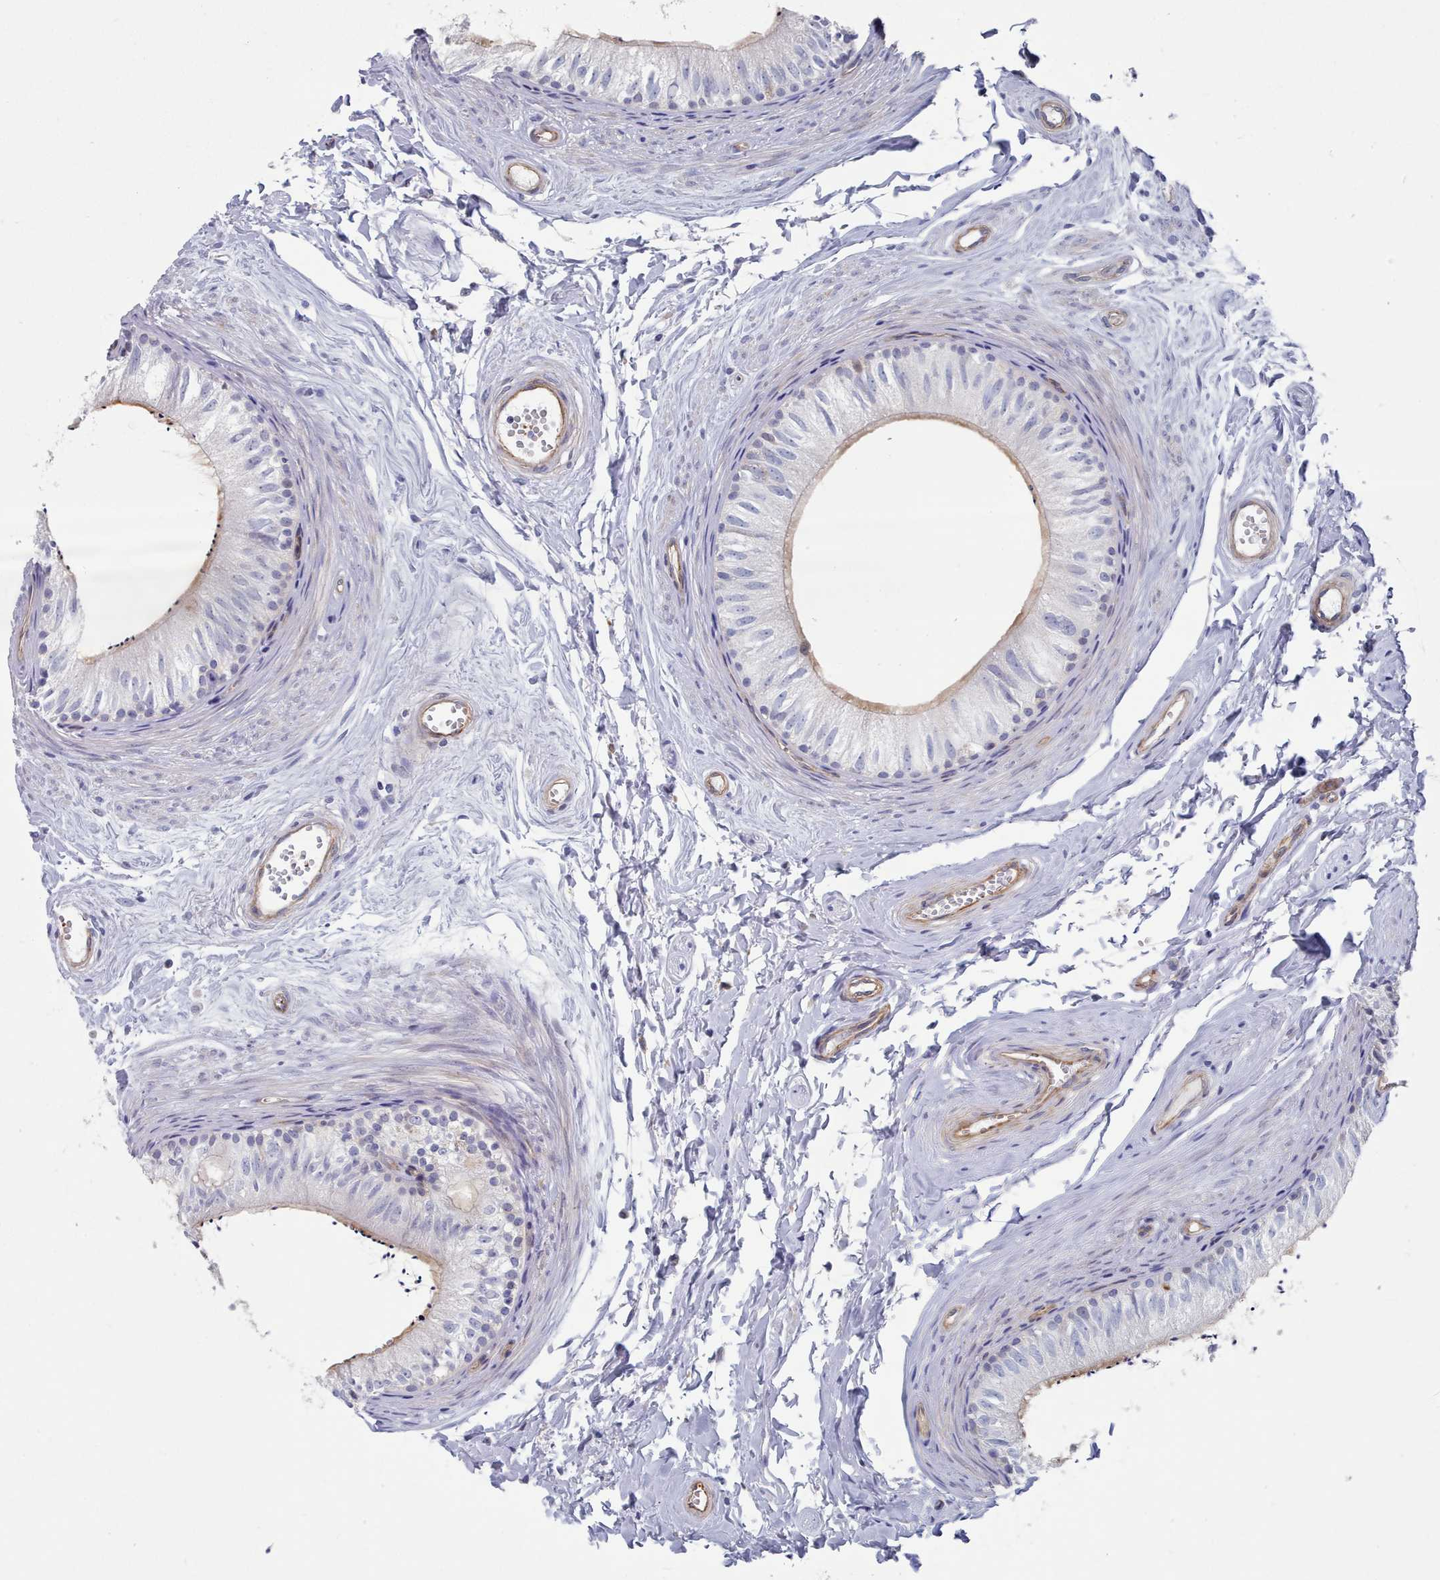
{"staining": {"intensity": "strong", "quantity": "<25%", "location": "cytoplasmic/membranous"}, "tissue": "epididymis", "cell_type": "Glandular cells", "image_type": "normal", "snomed": [{"axis": "morphology", "description": "Normal tissue, NOS"}, {"axis": "topography", "description": "Epididymis"}], "caption": "Normal epididymis demonstrates strong cytoplasmic/membranous staining in about <25% of glandular cells, visualized by immunohistochemistry.", "gene": "G6PC1", "patient": {"sex": "male", "age": 56}}